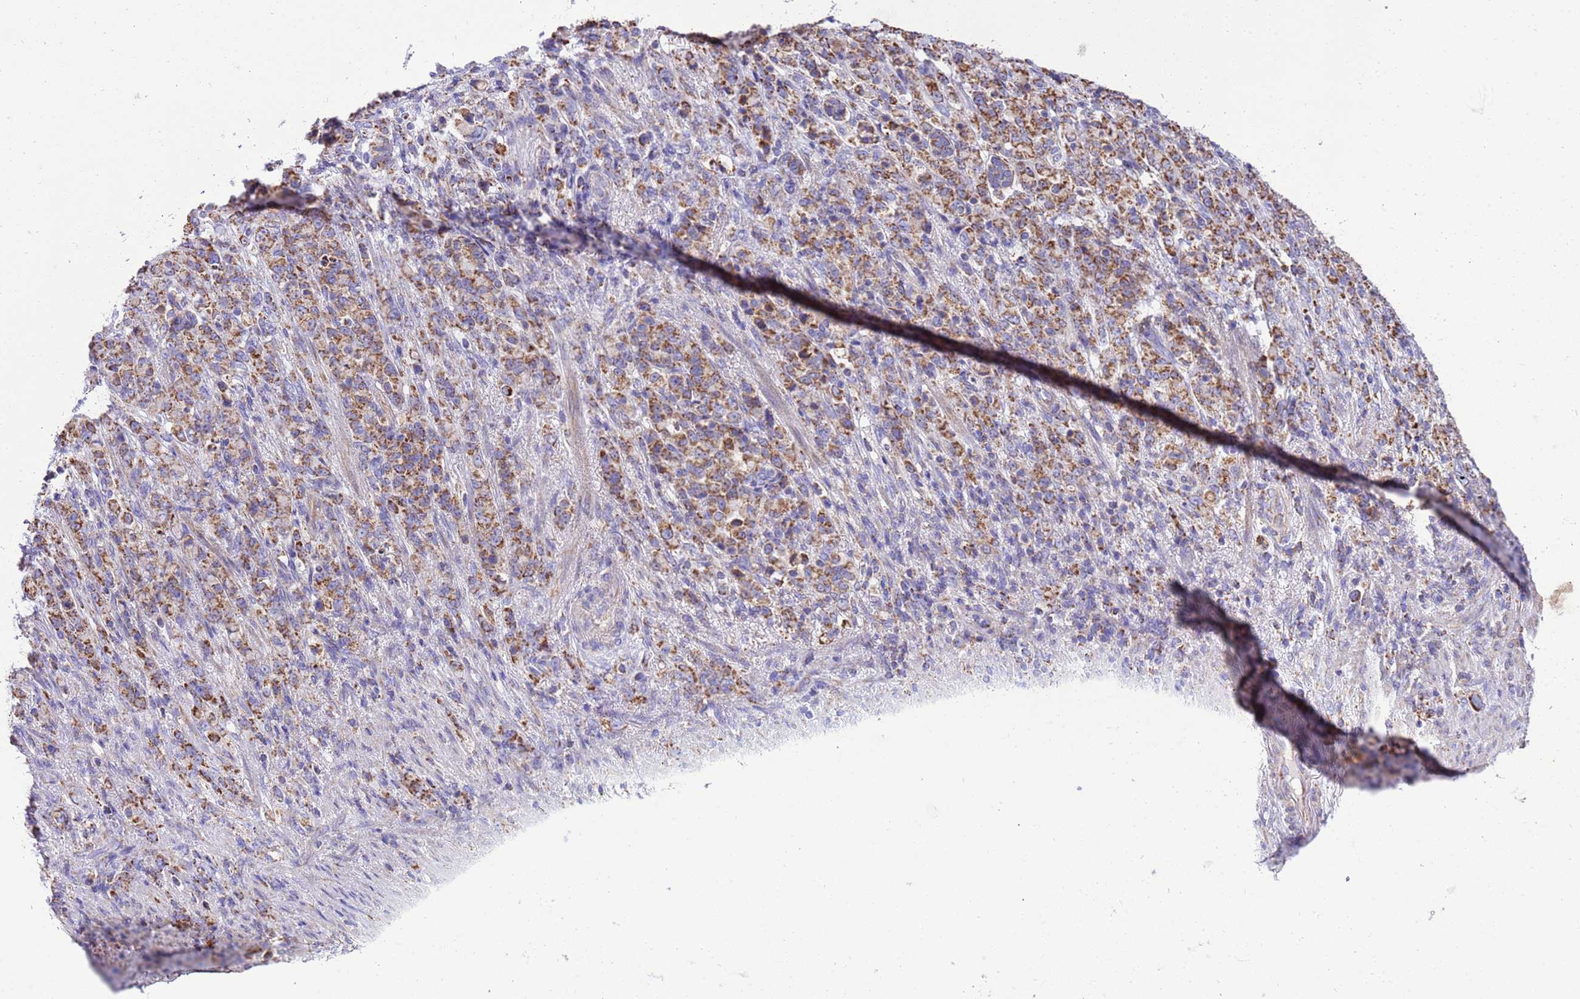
{"staining": {"intensity": "moderate", "quantity": ">75%", "location": "cytoplasmic/membranous"}, "tissue": "stomach cancer", "cell_type": "Tumor cells", "image_type": "cancer", "snomed": [{"axis": "morphology", "description": "Adenocarcinoma, NOS"}, {"axis": "topography", "description": "Stomach"}], "caption": "Stomach cancer (adenocarcinoma) stained with a brown dye reveals moderate cytoplasmic/membranous positive positivity in approximately >75% of tumor cells.", "gene": "RNF165", "patient": {"sex": "female", "age": 79}}